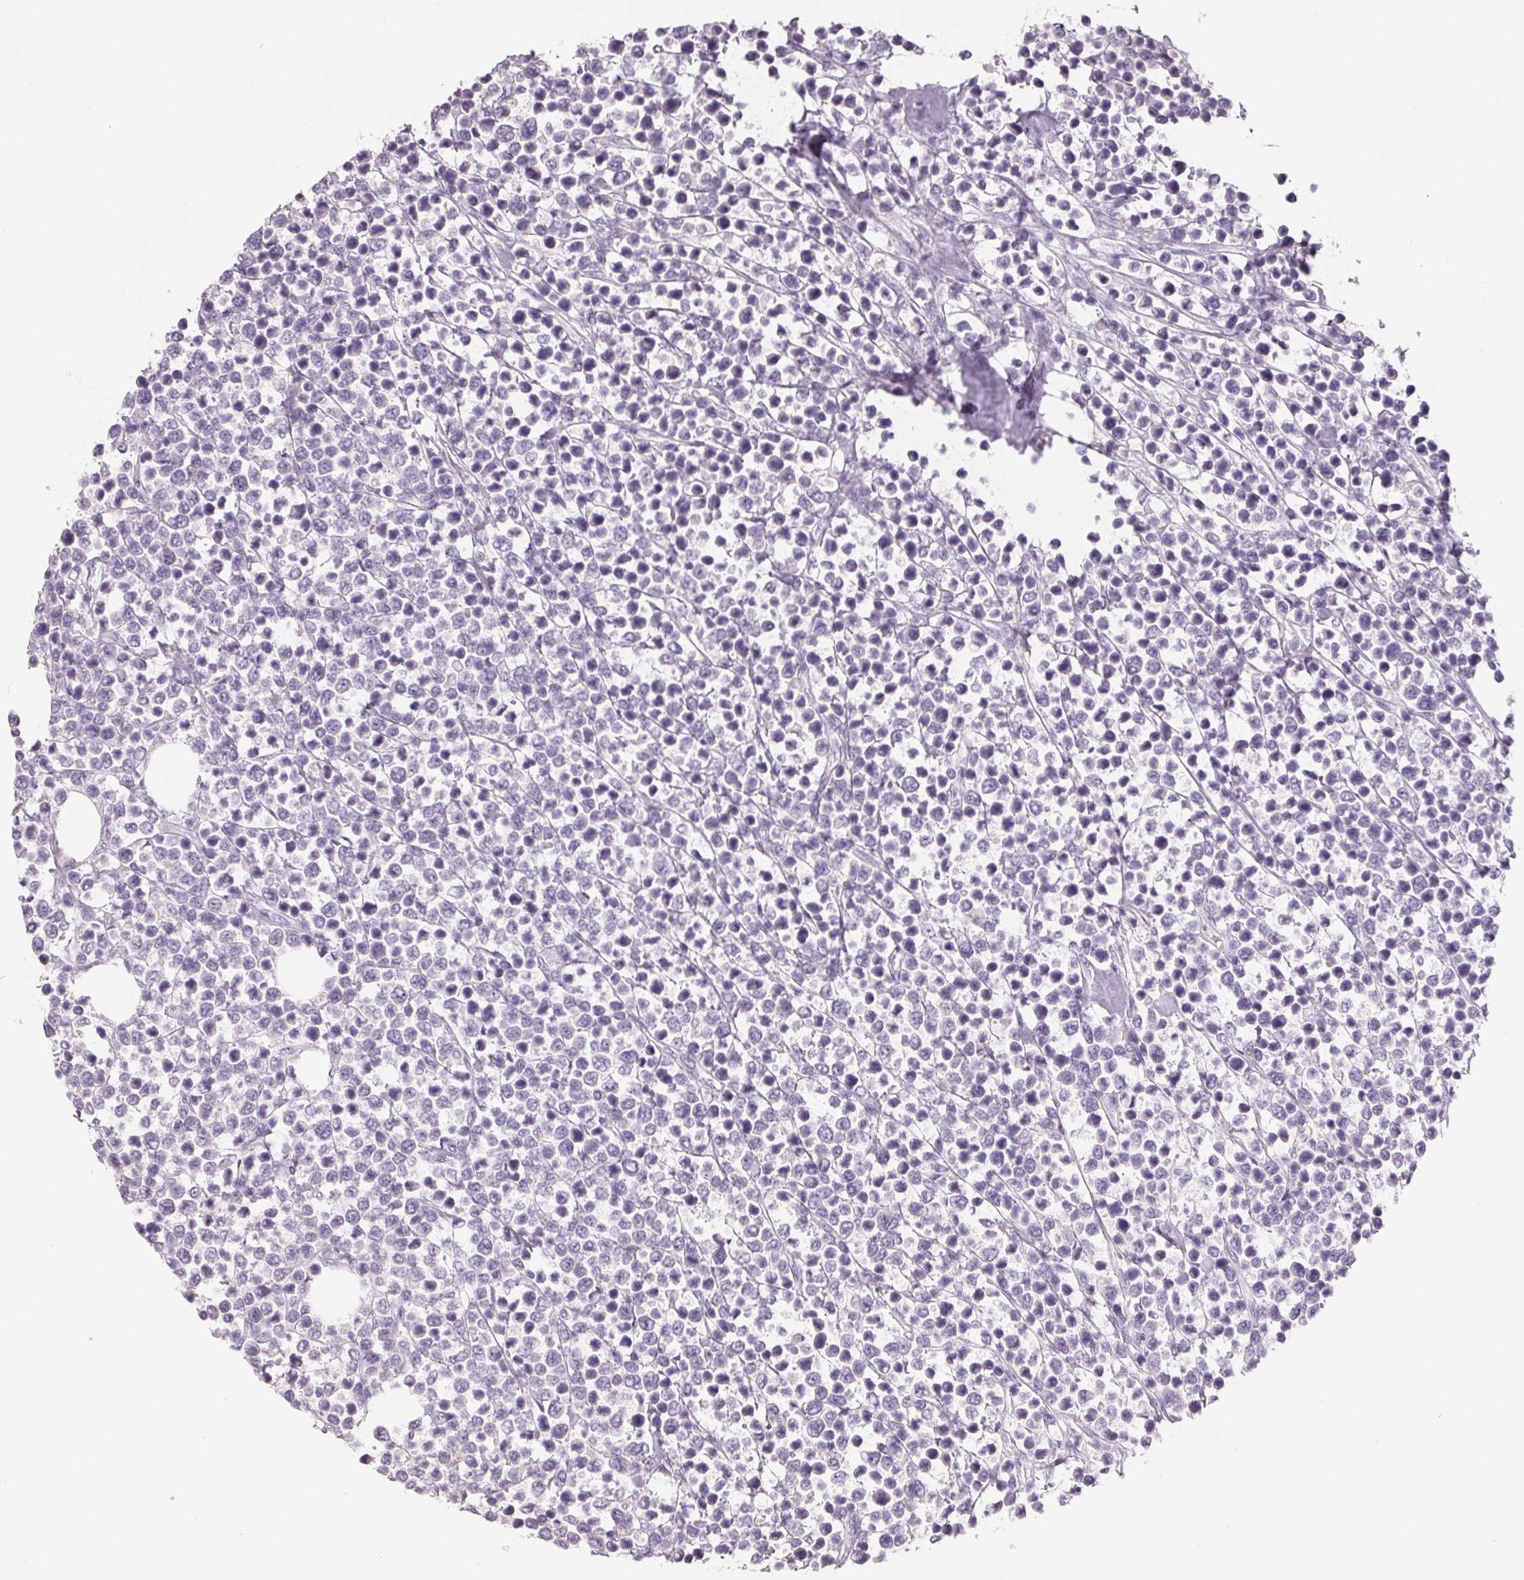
{"staining": {"intensity": "negative", "quantity": "none", "location": "none"}, "tissue": "lymphoma", "cell_type": "Tumor cells", "image_type": "cancer", "snomed": [{"axis": "morphology", "description": "Malignant lymphoma, non-Hodgkin's type, High grade"}, {"axis": "topography", "description": "Soft tissue"}], "caption": "Tumor cells show no significant positivity in lymphoma. The staining was performed using DAB to visualize the protein expression in brown, while the nuclei were stained in blue with hematoxylin (Magnification: 20x).", "gene": "HSD17B1", "patient": {"sex": "female", "age": 56}}